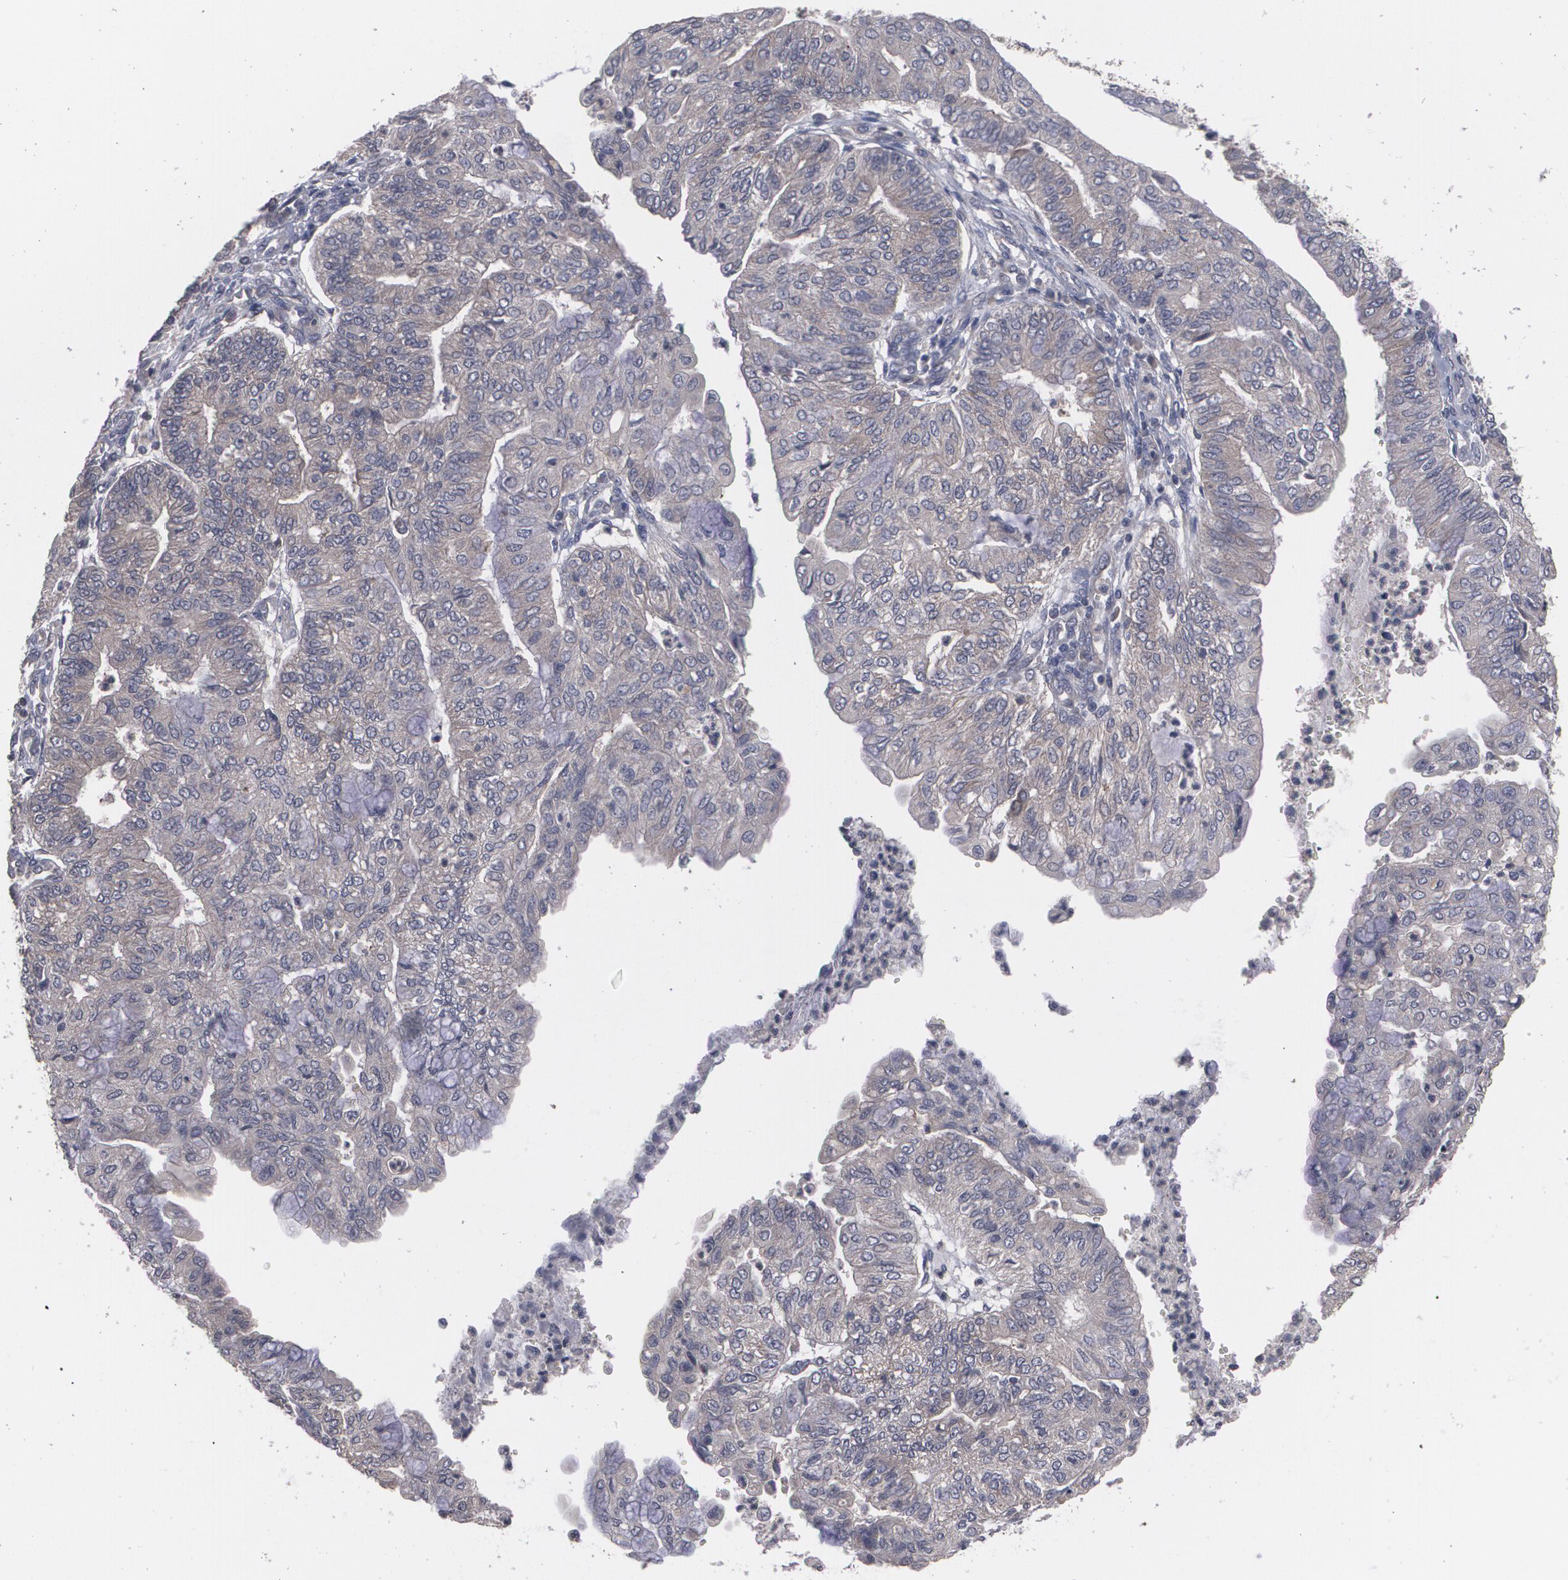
{"staining": {"intensity": "moderate", "quantity": ">75%", "location": "cytoplasmic/membranous"}, "tissue": "endometrial cancer", "cell_type": "Tumor cells", "image_type": "cancer", "snomed": [{"axis": "morphology", "description": "Adenocarcinoma, NOS"}, {"axis": "topography", "description": "Endometrium"}], "caption": "Brown immunohistochemical staining in human endometrial adenocarcinoma reveals moderate cytoplasmic/membranous expression in about >75% of tumor cells.", "gene": "ARF6", "patient": {"sex": "female", "age": 59}}